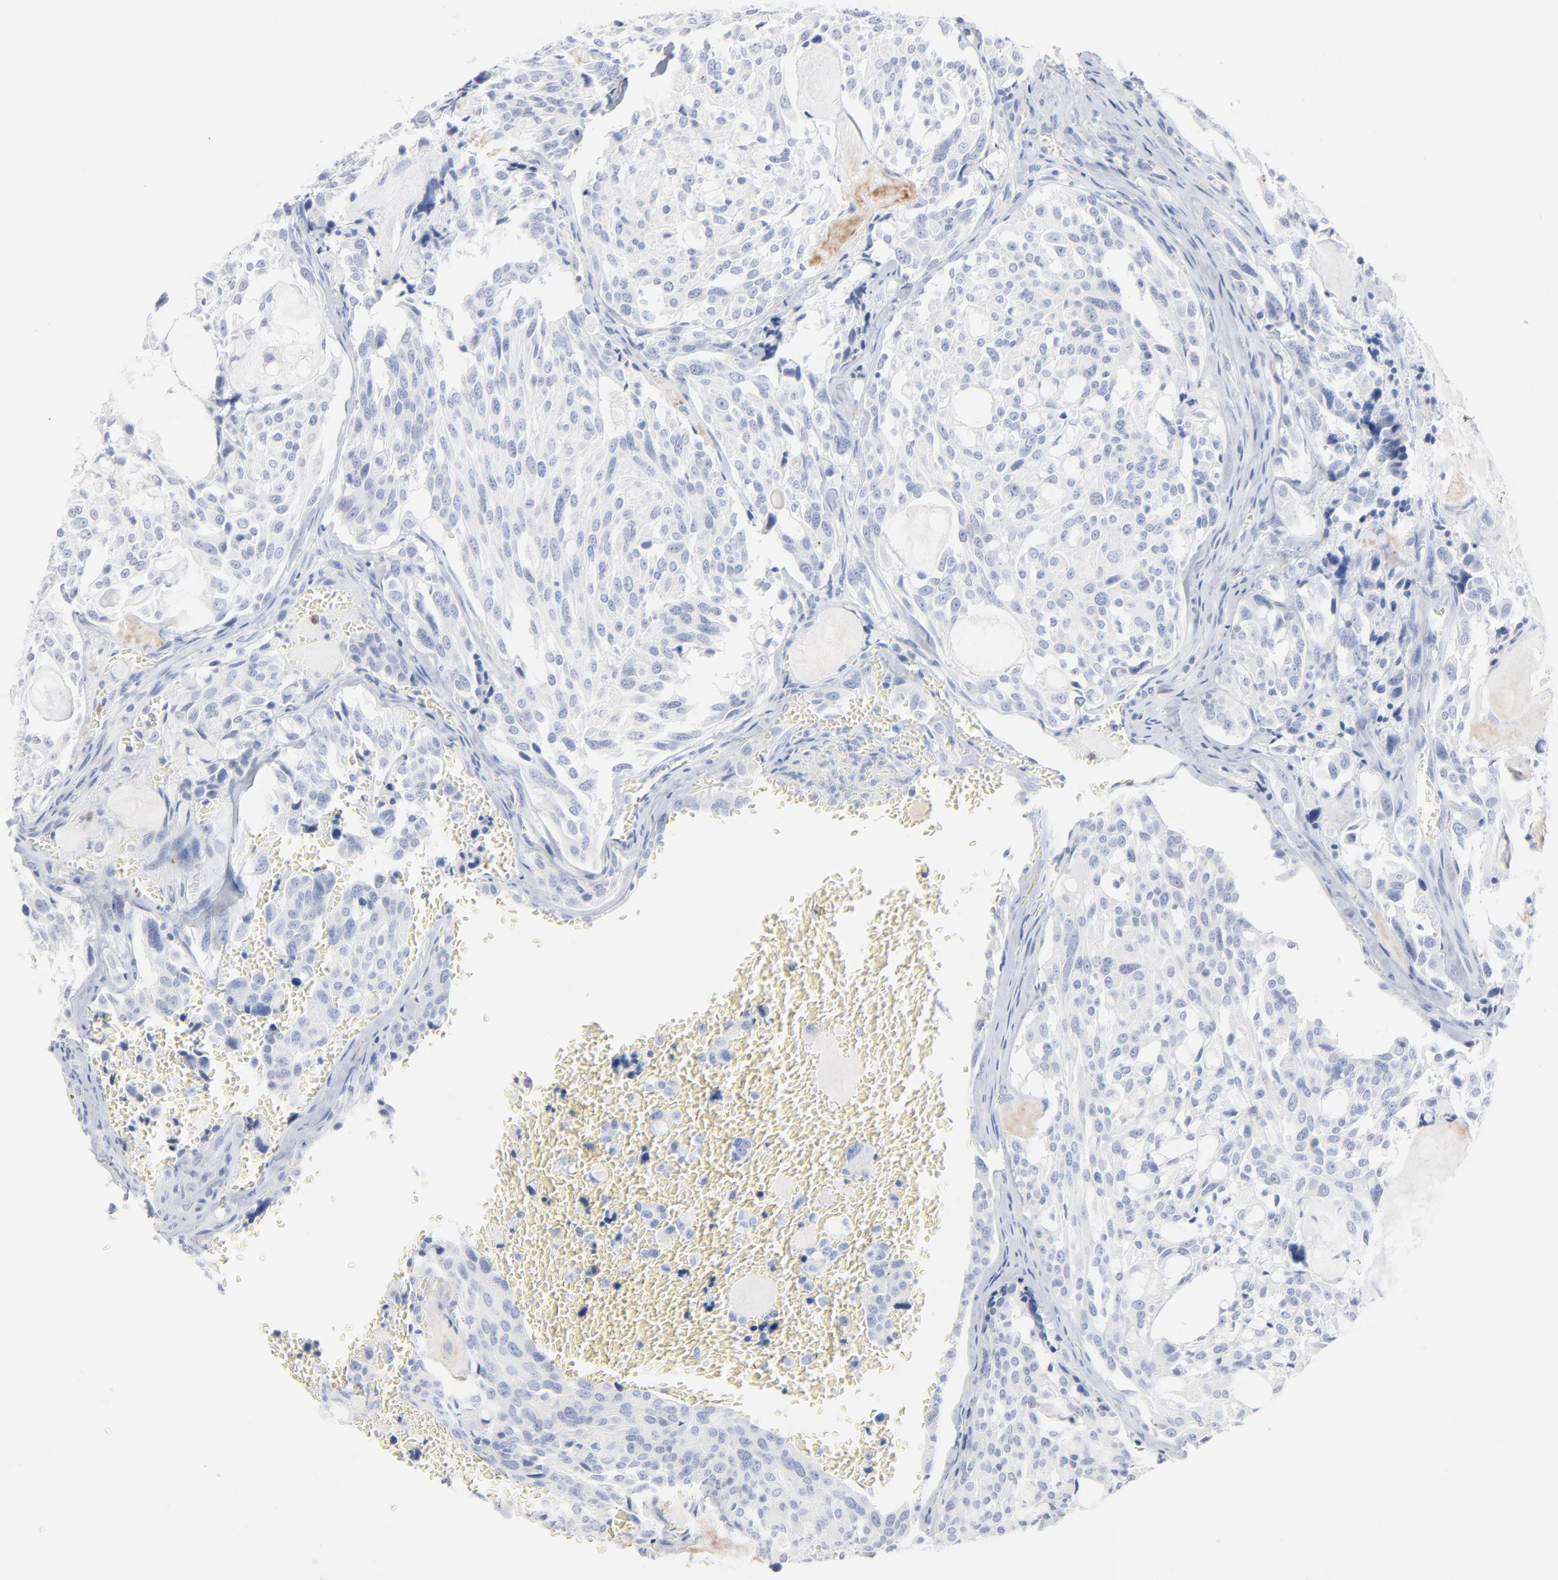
{"staining": {"intensity": "negative", "quantity": "none", "location": "none"}, "tissue": "thyroid cancer", "cell_type": "Tumor cells", "image_type": "cancer", "snomed": [{"axis": "morphology", "description": "Carcinoma, NOS"}, {"axis": "morphology", "description": "Carcinoid, malignant, NOS"}, {"axis": "topography", "description": "Thyroid gland"}], "caption": "An image of thyroid cancer stained for a protein reveals no brown staining in tumor cells. (DAB immunohistochemistry (IHC), high magnification).", "gene": "AGTR1", "patient": {"sex": "male", "age": 33}}